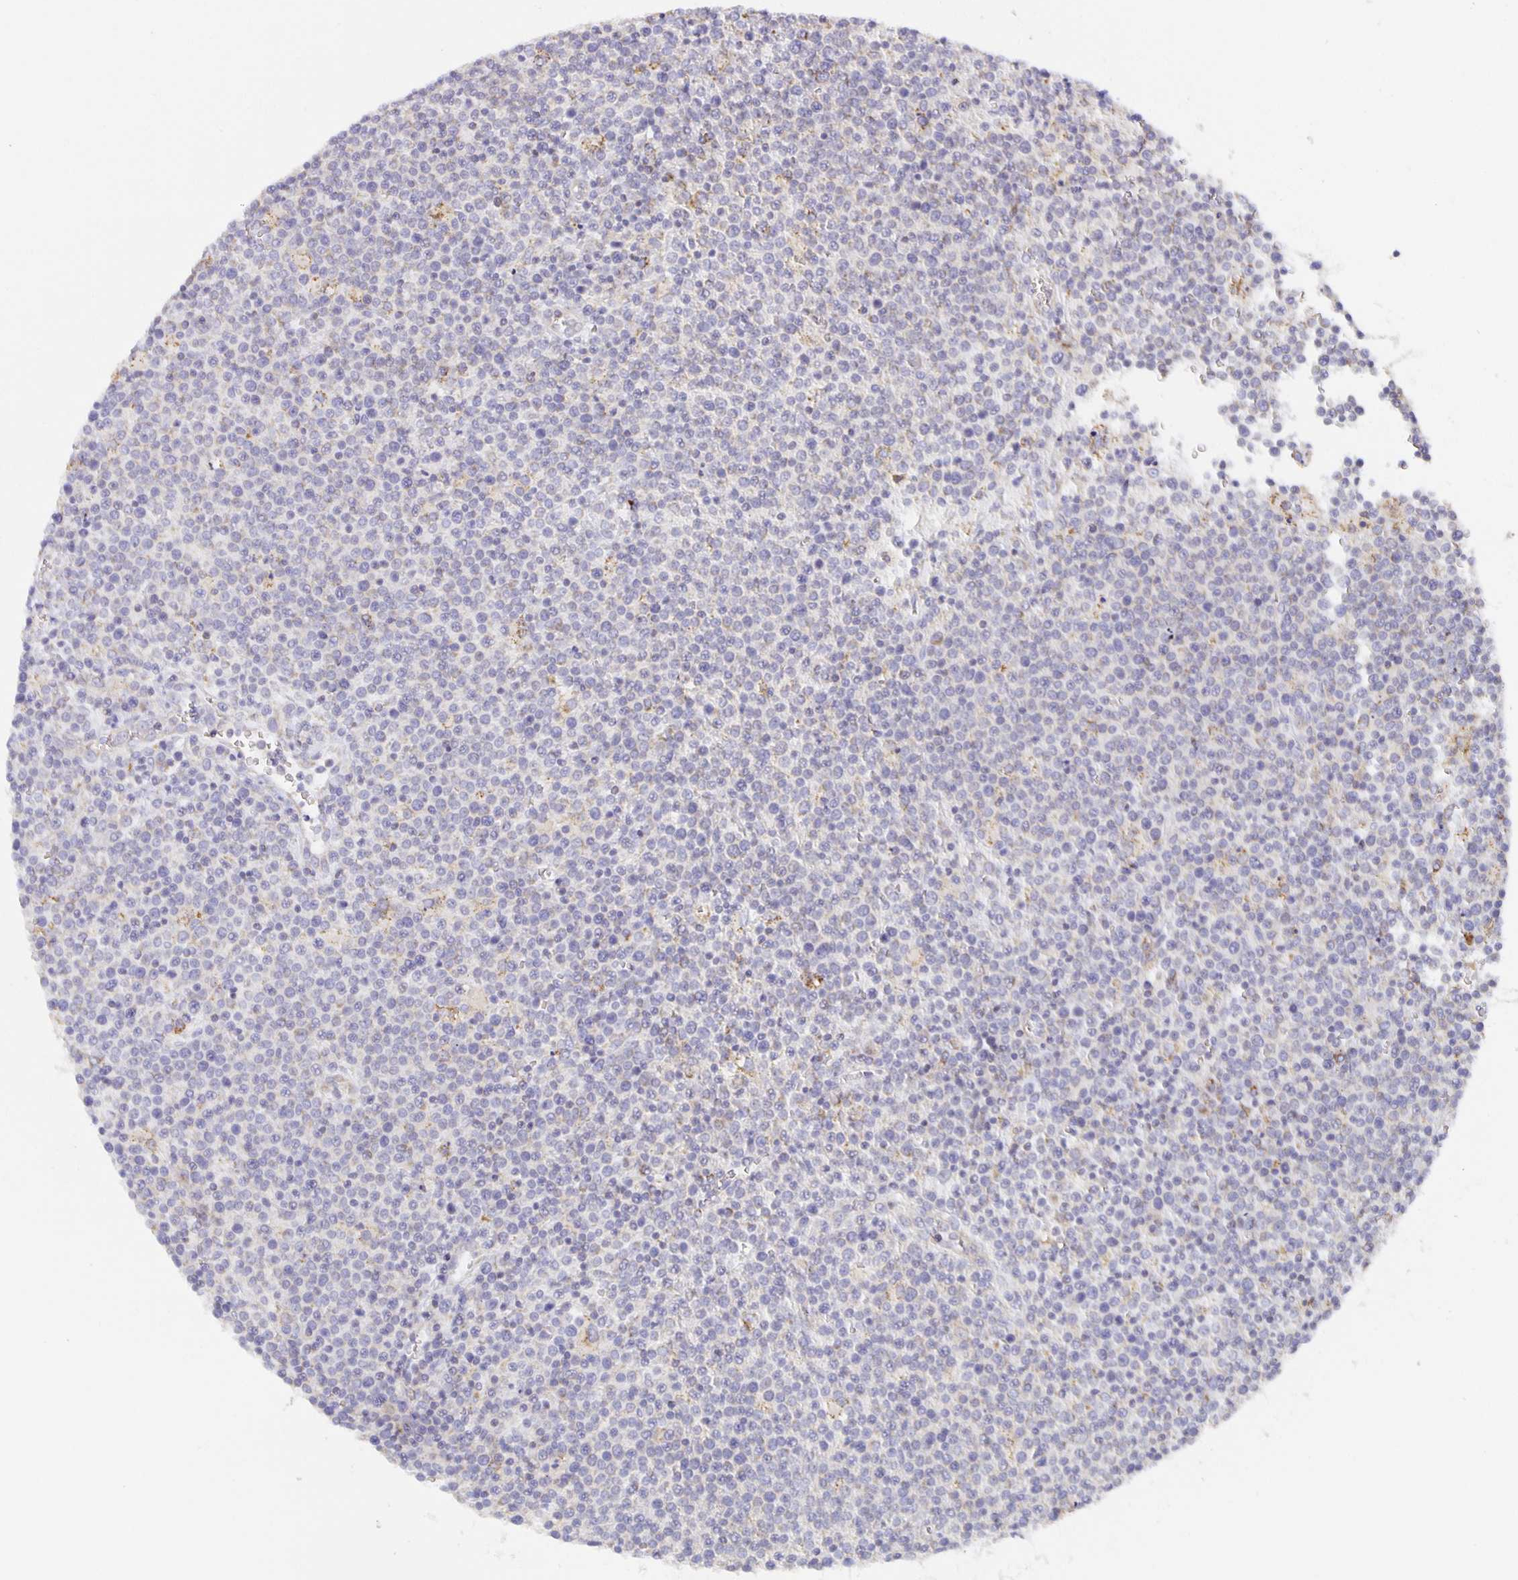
{"staining": {"intensity": "negative", "quantity": "none", "location": "none"}, "tissue": "lymphoma", "cell_type": "Tumor cells", "image_type": "cancer", "snomed": [{"axis": "morphology", "description": "Malignant lymphoma, non-Hodgkin's type, High grade"}, {"axis": "topography", "description": "Lymph node"}], "caption": "Immunohistochemistry micrograph of neoplastic tissue: human malignant lymphoma, non-Hodgkin's type (high-grade) stained with DAB (3,3'-diaminobenzidine) reveals no significant protein staining in tumor cells.", "gene": "FLRT3", "patient": {"sex": "male", "age": 61}}